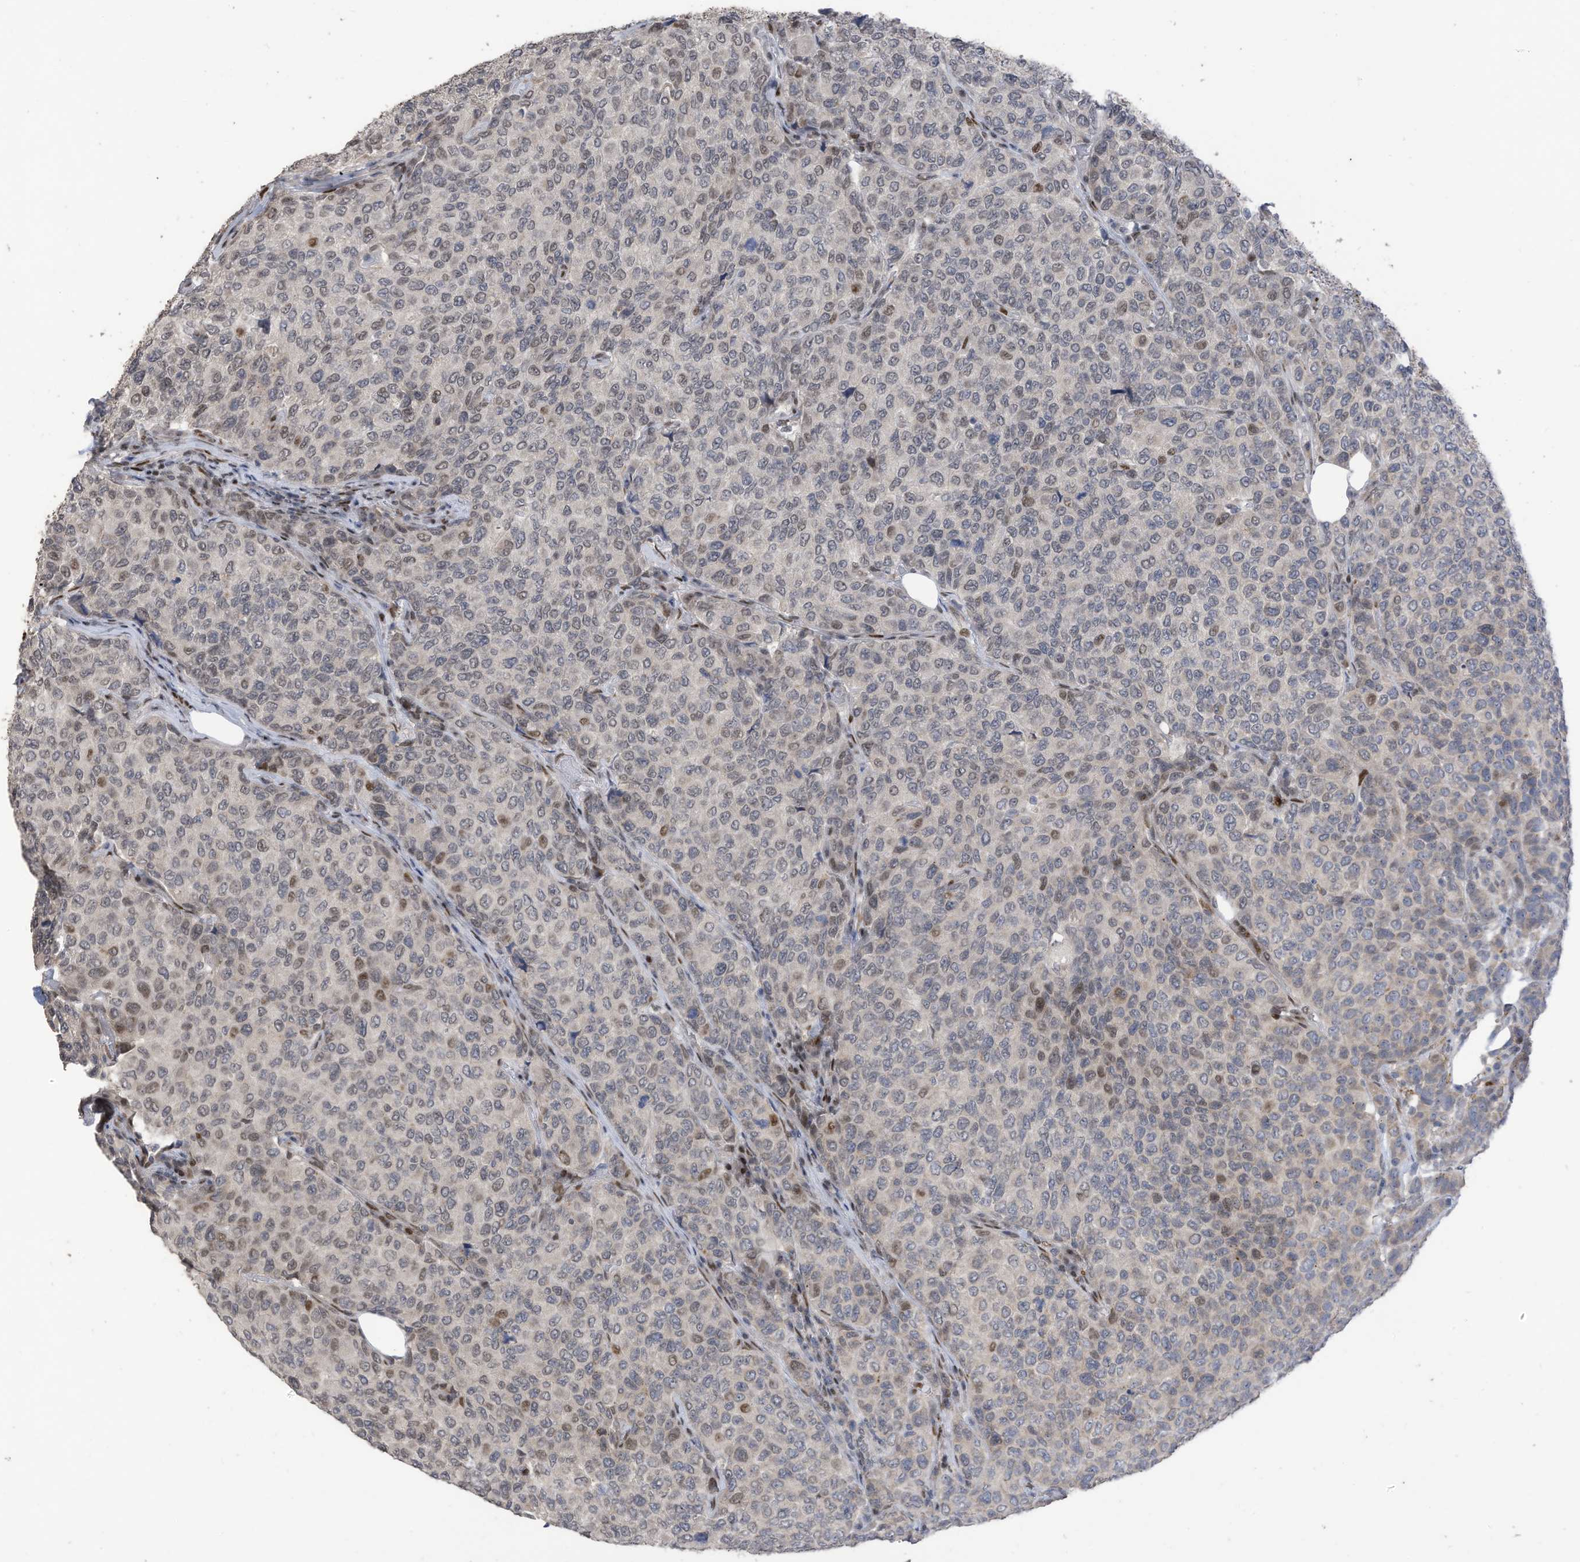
{"staining": {"intensity": "weak", "quantity": "<25%", "location": "nuclear"}, "tissue": "breast cancer", "cell_type": "Tumor cells", "image_type": "cancer", "snomed": [{"axis": "morphology", "description": "Duct carcinoma"}, {"axis": "topography", "description": "Breast"}], "caption": "This is an IHC image of breast cancer. There is no expression in tumor cells.", "gene": "RABL3", "patient": {"sex": "female", "age": 55}}